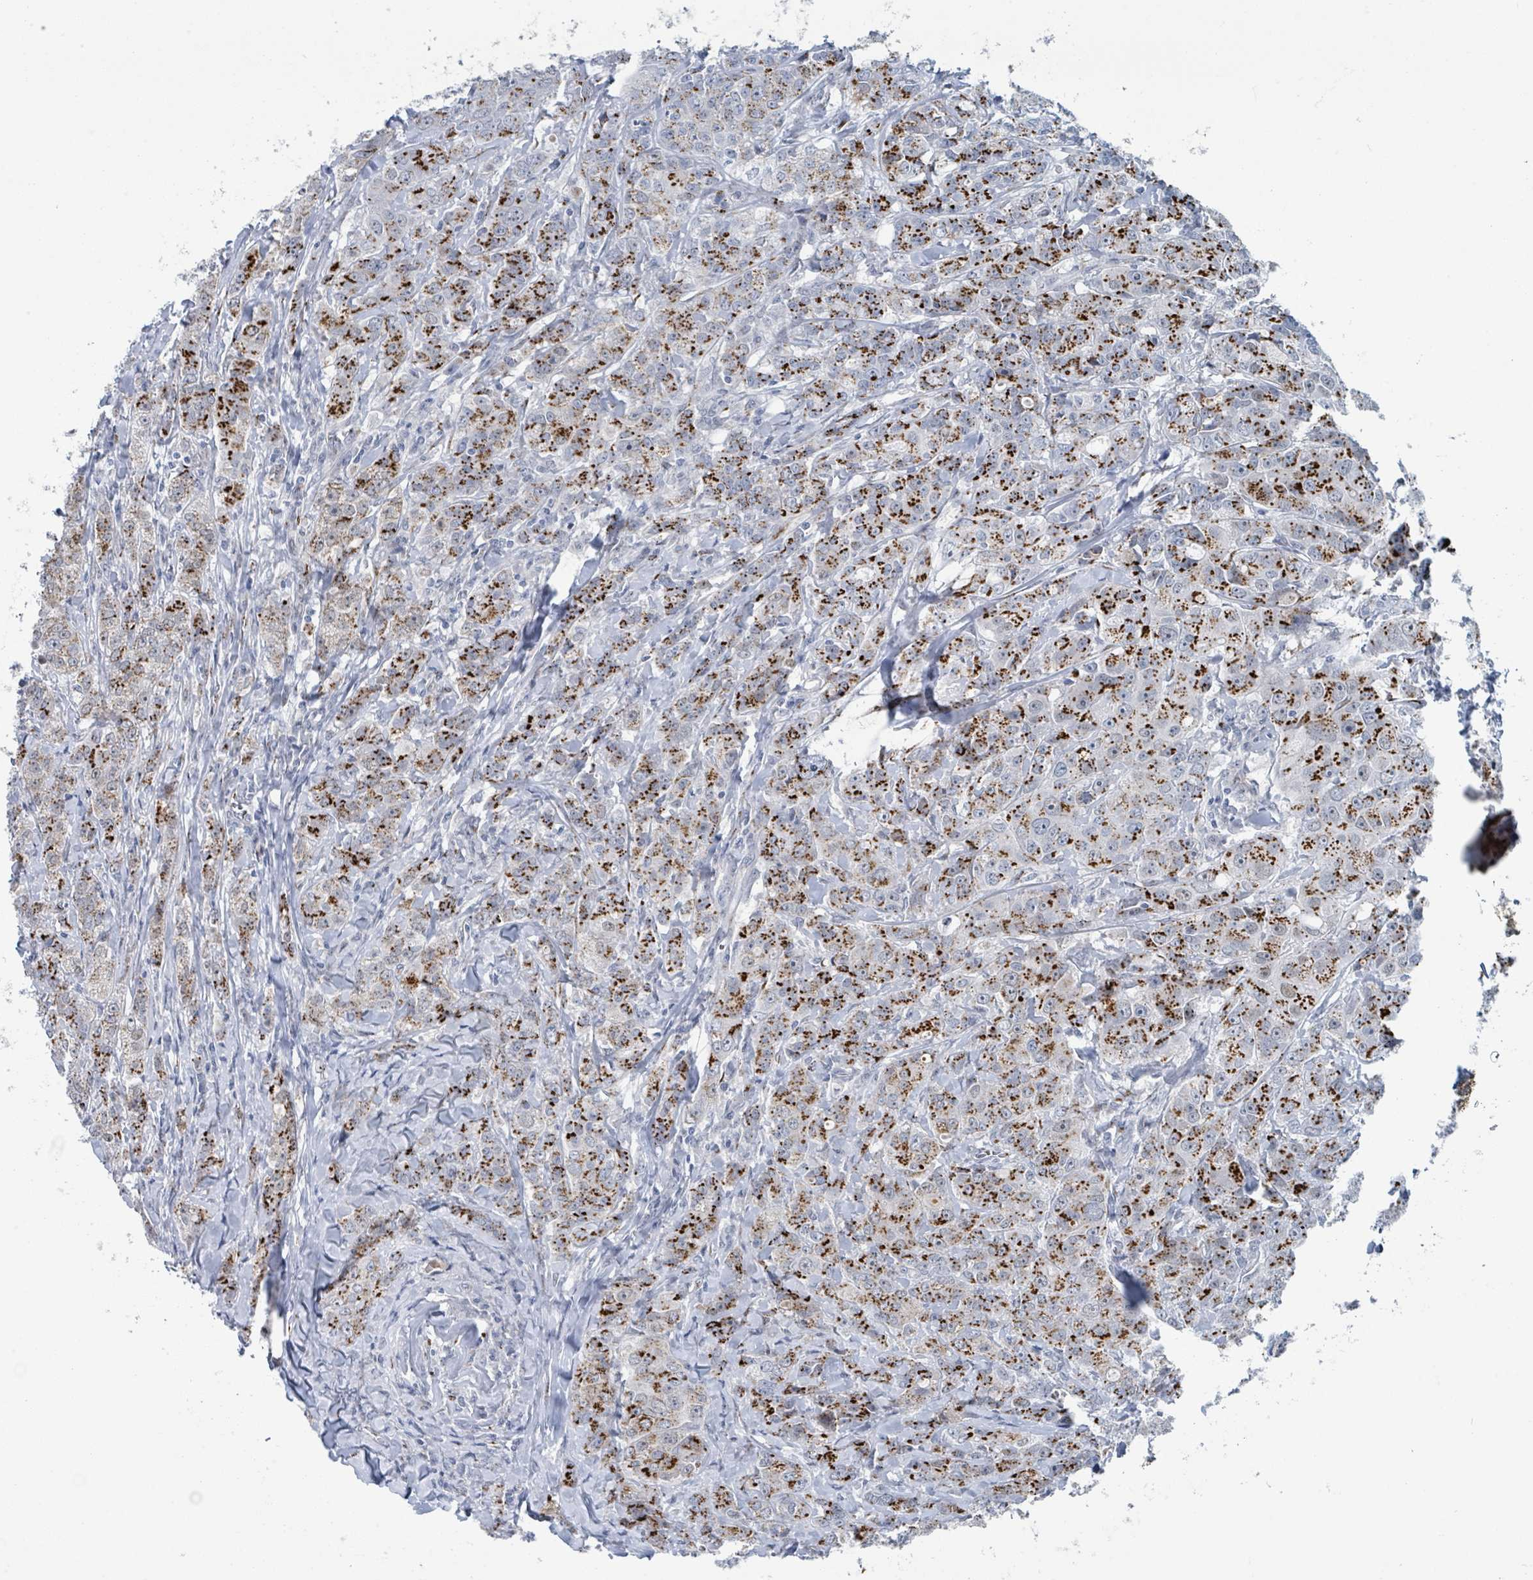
{"staining": {"intensity": "strong", "quantity": "25%-75%", "location": "cytoplasmic/membranous"}, "tissue": "breast cancer", "cell_type": "Tumor cells", "image_type": "cancer", "snomed": [{"axis": "morphology", "description": "Duct carcinoma"}, {"axis": "topography", "description": "Breast"}], "caption": "Breast cancer was stained to show a protein in brown. There is high levels of strong cytoplasmic/membranous positivity in approximately 25%-75% of tumor cells.", "gene": "DCAF5", "patient": {"sex": "female", "age": 43}}